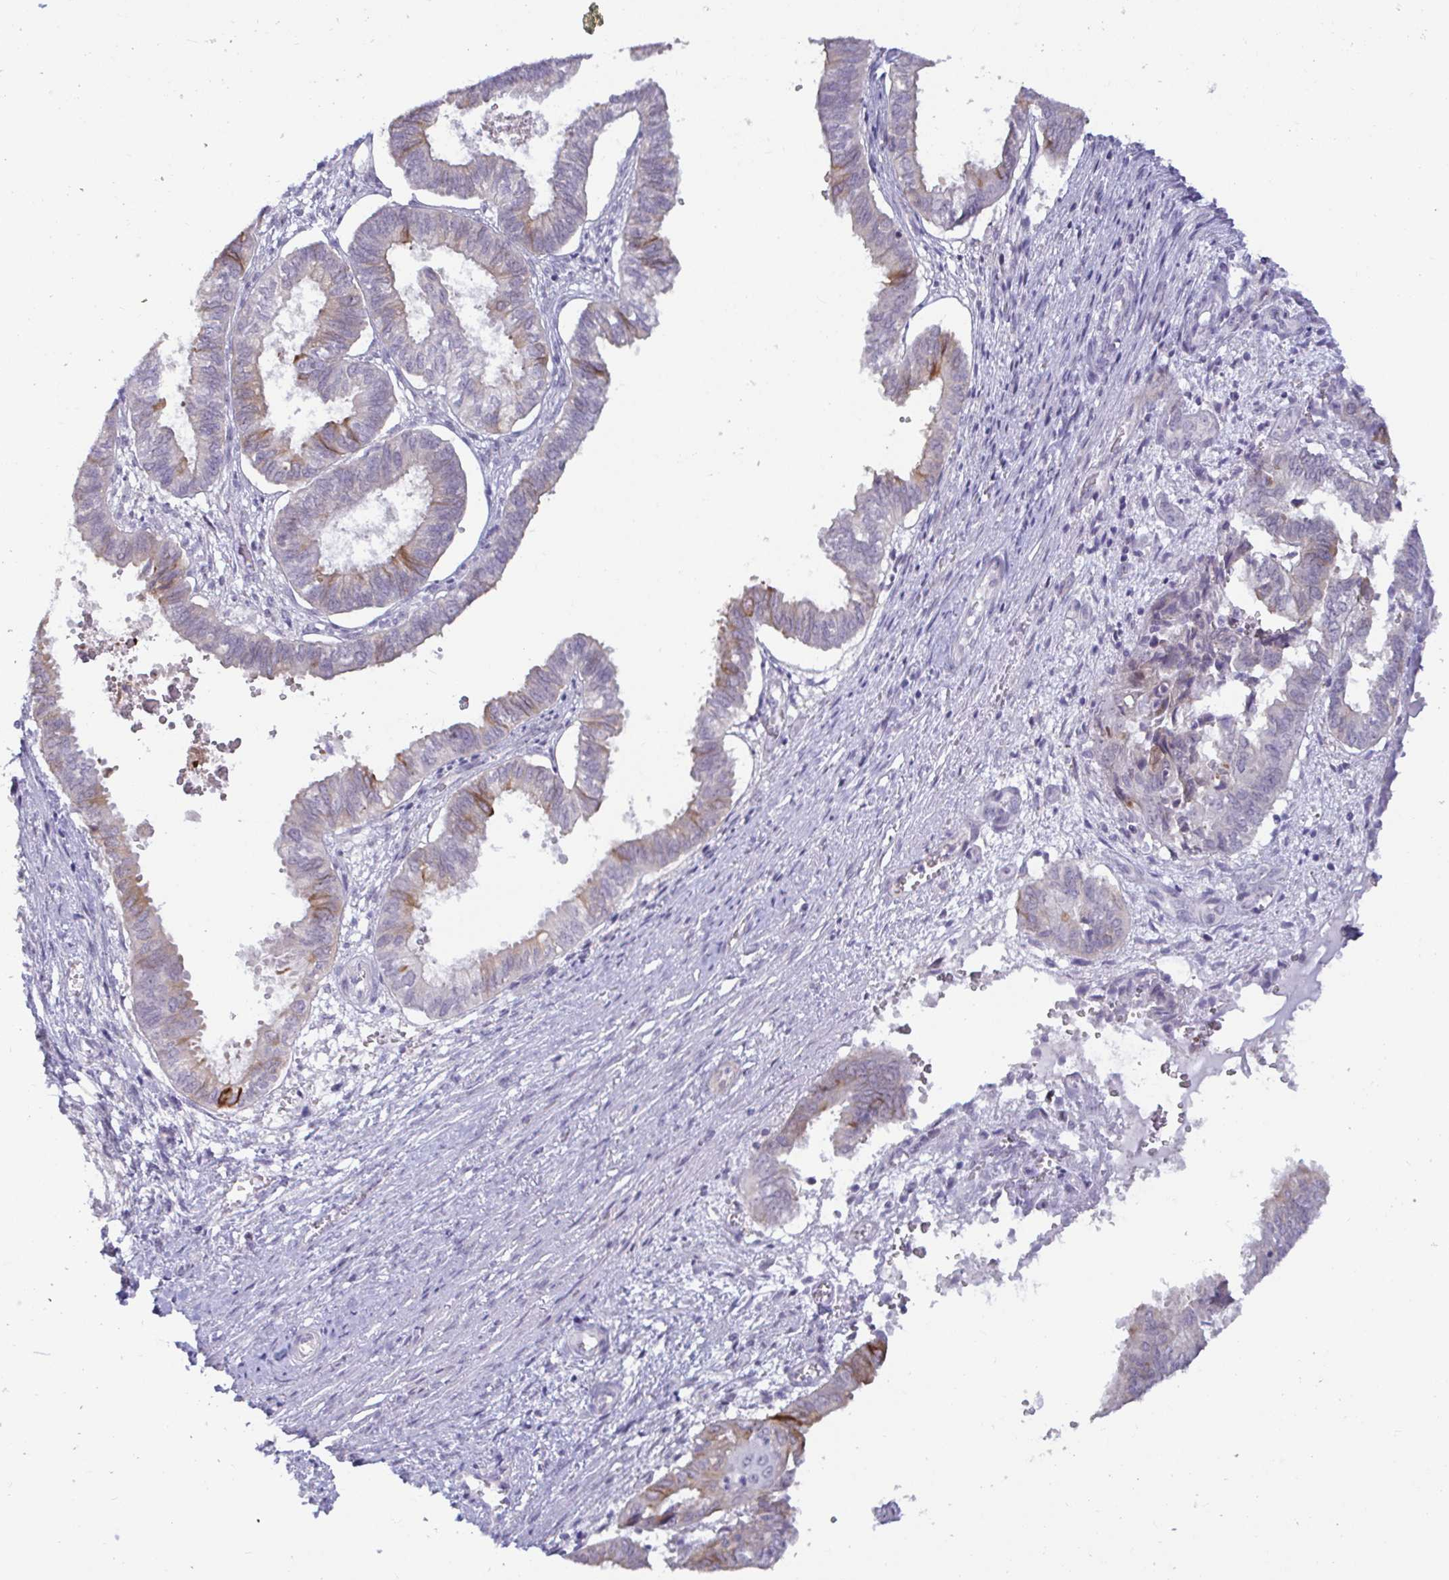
{"staining": {"intensity": "moderate", "quantity": "<25%", "location": "cytoplasmic/membranous"}, "tissue": "ovarian cancer", "cell_type": "Tumor cells", "image_type": "cancer", "snomed": [{"axis": "morphology", "description": "Carcinoma, endometroid"}, {"axis": "topography", "description": "Ovary"}], "caption": "This image displays ovarian cancer (endometroid carcinoma) stained with IHC to label a protein in brown. The cytoplasmic/membranous of tumor cells show moderate positivity for the protein. Nuclei are counter-stained blue.", "gene": "GSTM1", "patient": {"sex": "female", "age": 64}}